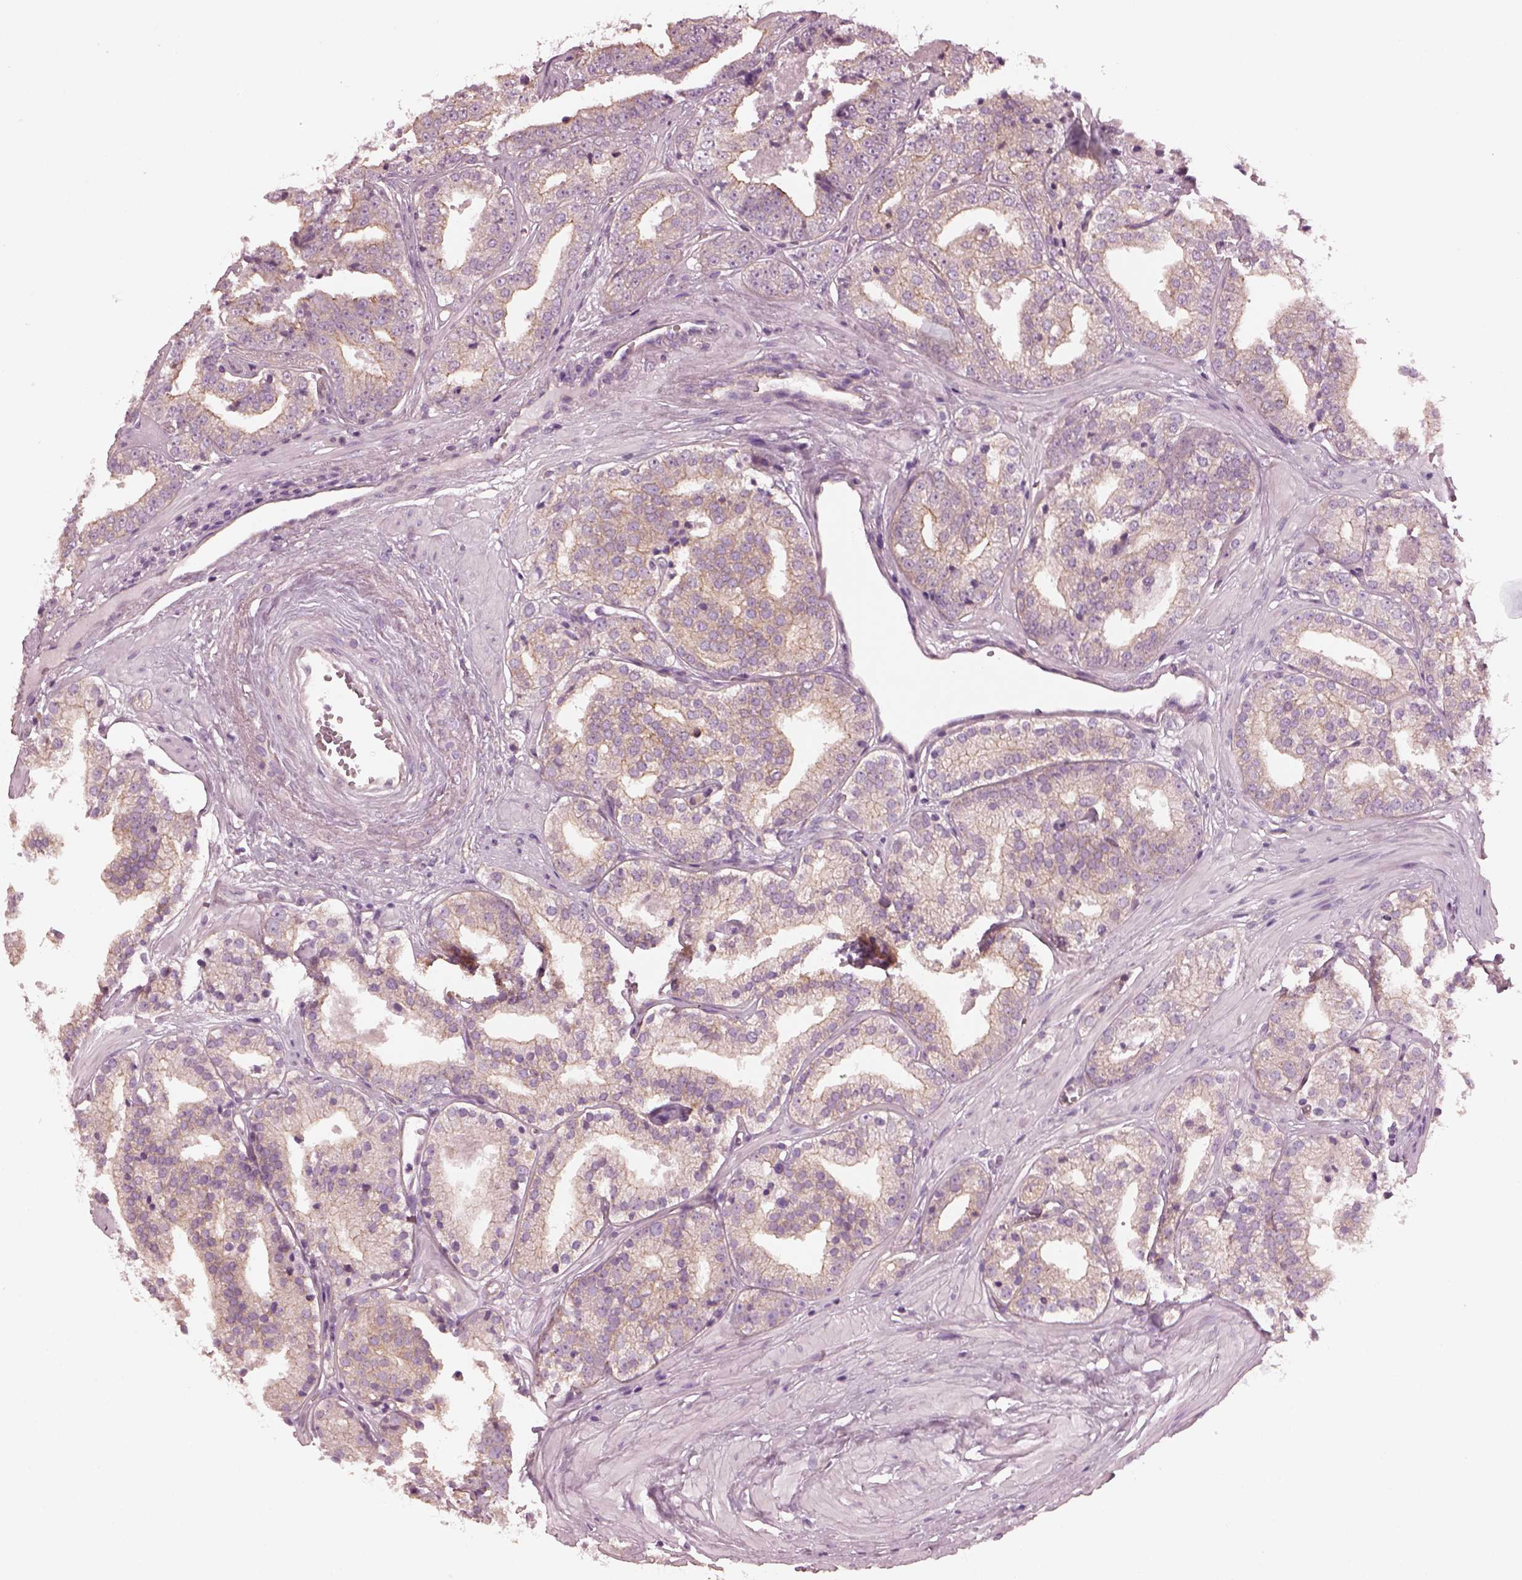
{"staining": {"intensity": "weak", "quantity": ">75%", "location": "cytoplasmic/membranous"}, "tissue": "prostate cancer", "cell_type": "Tumor cells", "image_type": "cancer", "snomed": [{"axis": "morphology", "description": "Adenocarcinoma, Low grade"}, {"axis": "topography", "description": "Prostate"}], "caption": "Low-grade adenocarcinoma (prostate) stained with a protein marker reveals weak staining in tumor cells.", "gene": "ODAD1", "patient": {"sex": "male", "age": 60}}